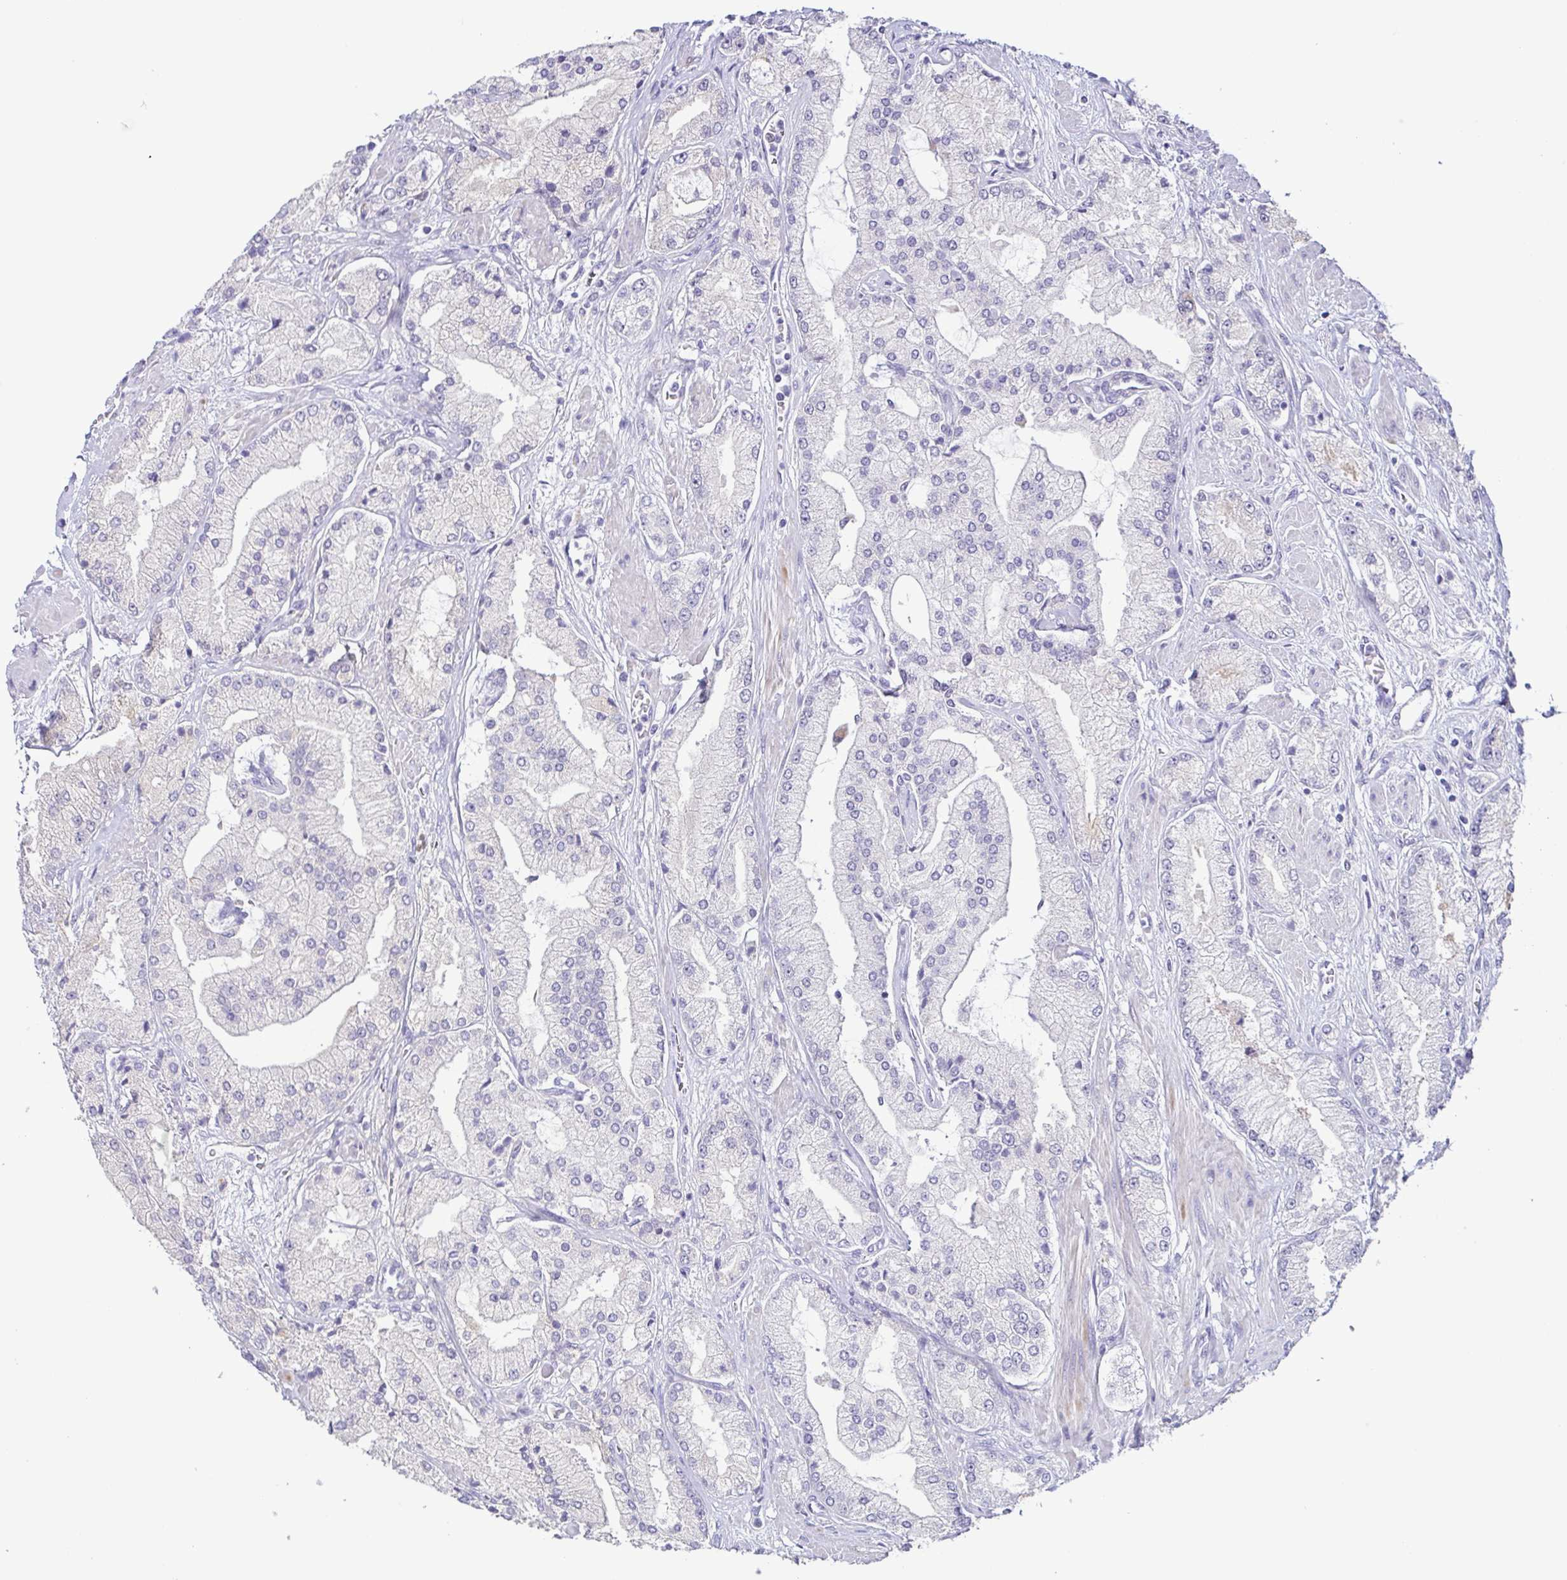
{"staining": {"intensity": "negative", "quantity": "none", "location": "none"}, "tissue": "prostate cancer", "cell_type": "Tumor cells", "image_type": "cancer", "snomed": [{"axis": "morphology", "description": "Adenocarcinoma, High grade"}, {"axis": "topography", "description": "Prostate"}], "caption": "This photomicrograph is of prostate cancer (high-grade adenocarcinoma) stained with IHC to label a protein in brown with the nuclei are counter-stained blue. There is no staining in tumor cells.", "gene": "TERT", "patient": {"sex": "male", "age": 68}}